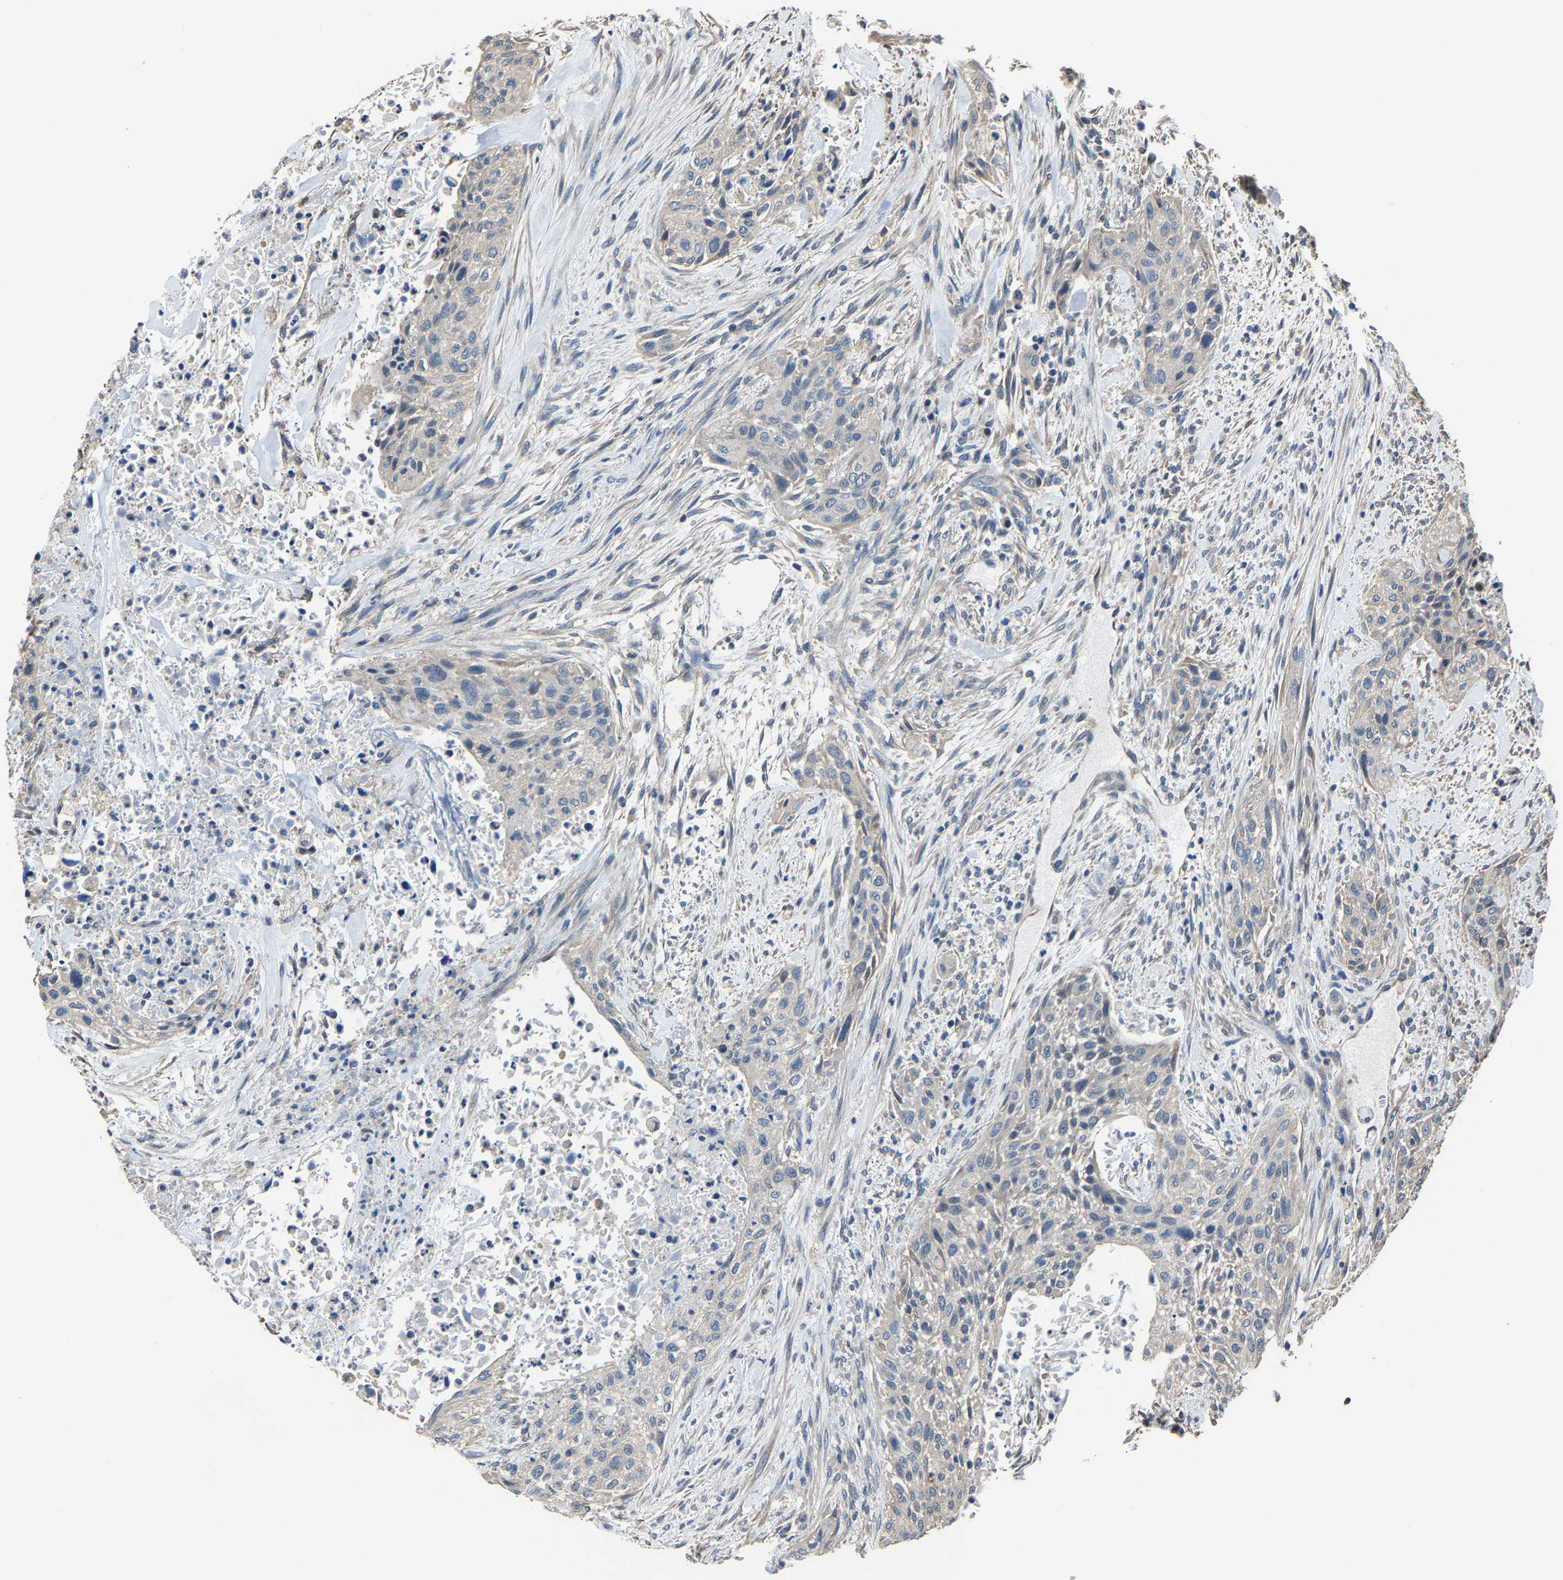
{"staining": {"intensity": "negative", "quantity": "none", "location": "none"}, "tissue": "urothelial cancer", "cell_type": "Tumor cells", "image_type": "cancer", "snomed": [{"axis": "morphology", "description": "Urothelial carcinoma, Low grade"}, {"axis": "morphology", "description": "Urothelial carcinoma, High grade"}, {"axis": "topography", "description": "Urinary bladder"}], "caption": "Immunohistochemistry (IHC) of urothelial cancer reveals no expression in tumor cells.", "gene": "STRBP", "patient": {"sex": "male", "age": 35}}